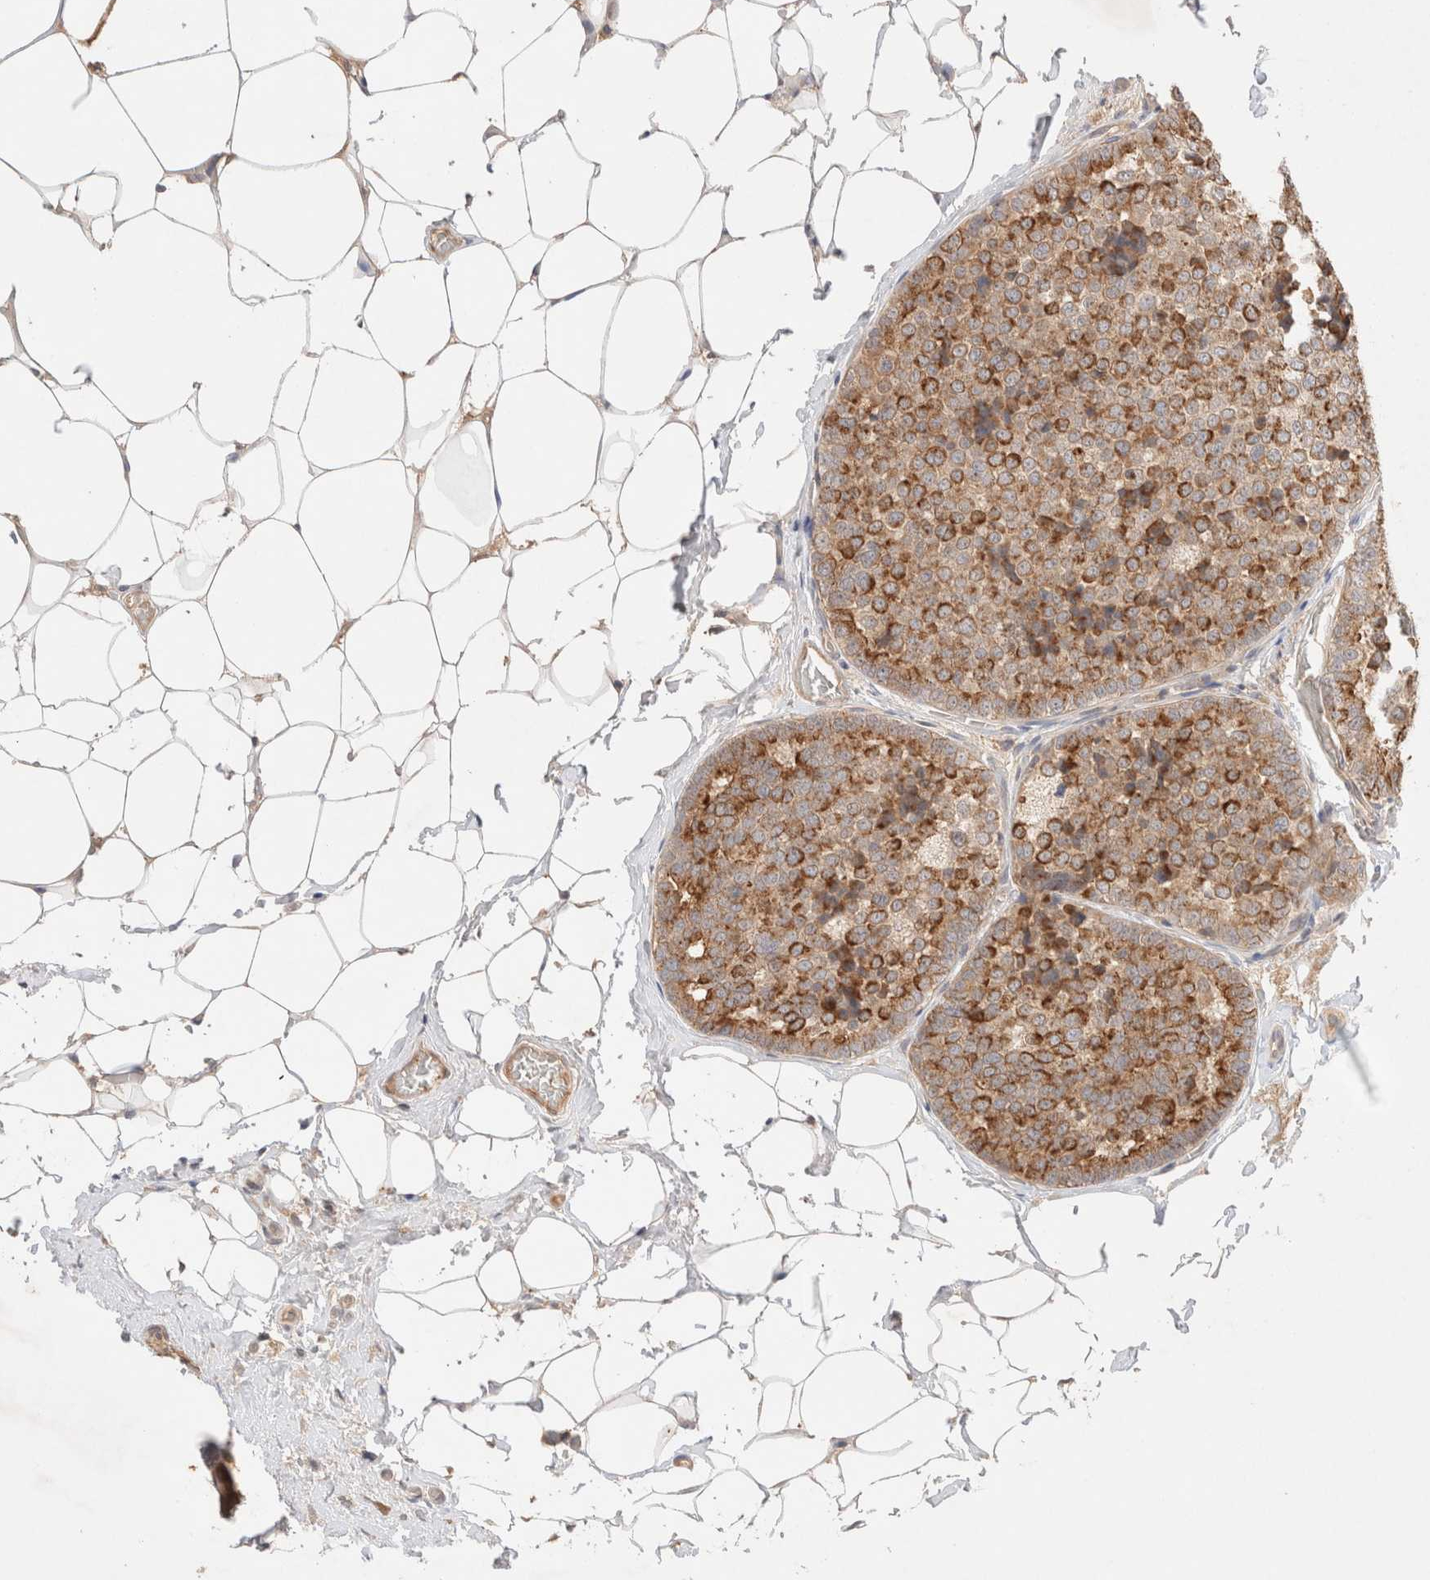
{"staining": {"intensity": "moderate", "quantity": ">75%", "location": "cytoplasmic/membranous"}, "tissue": "breast cancer", "cell_type": "Tumor cells", "image_type": "cancer", "snomed": [{"axis": "morphology", "description": "Normal tissue, NOS"}, {"axis": "morphology", "description": "Duct carcinoma"}, {"axis": "topography", "description": "Breast"}], "caption": "The micrograph displays a brown stain indicating the presence of a protein in the cytoplasmic/membranous of tumor cells in breast intraductal carcinoma.", "gene": "CARNMT1", "patient": {"sex": "female", "age": 43}}